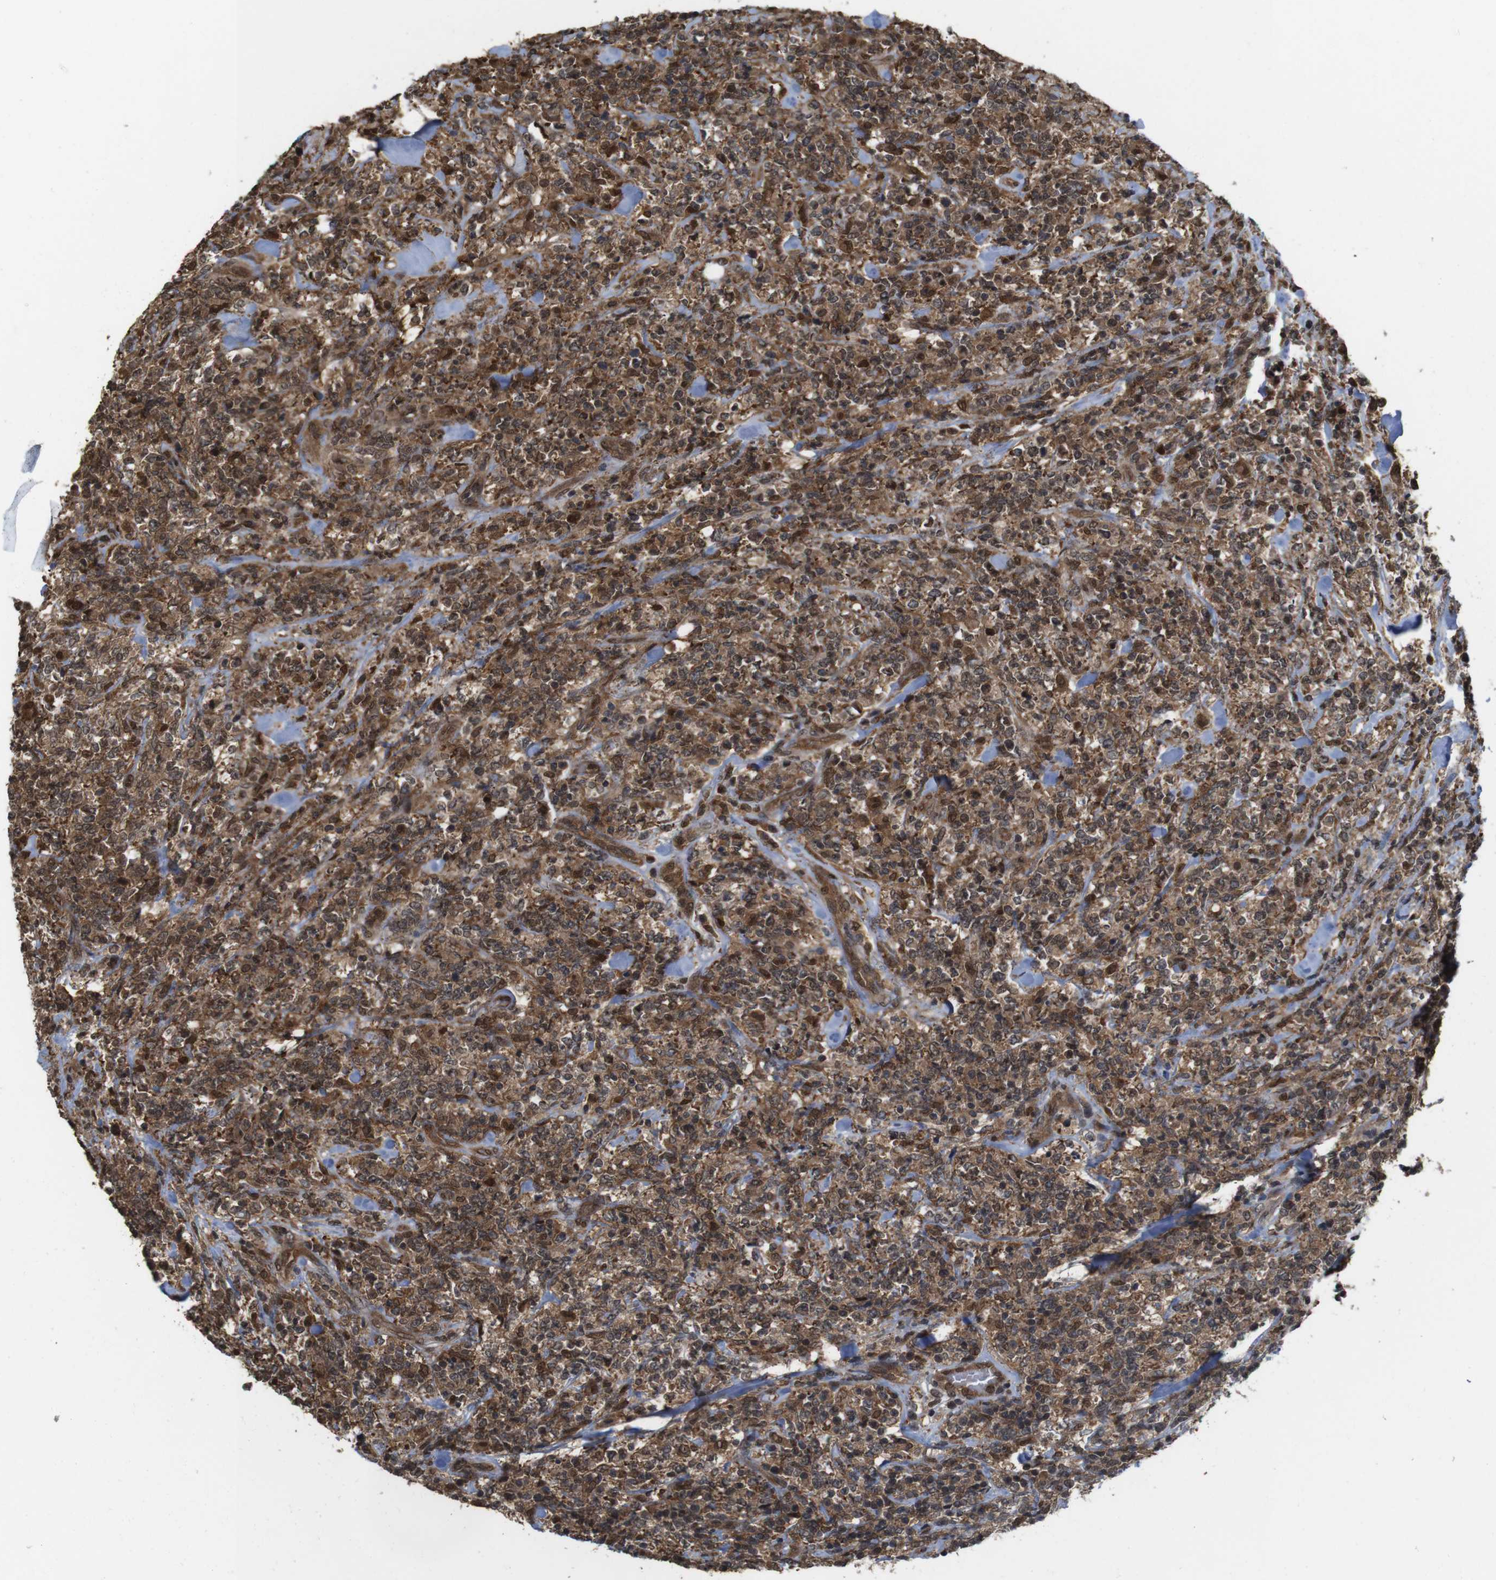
{"staining": {"intensity": "moderate", "quantity": ">75%", "location": "cytoplasmic/membranous,nuclear"}, "tissue": "lymphoma", "cell_type": "Tumor cells", "image_type": "cancer", "snomed": [{"axis": "morphology", "description": "Malignant lymphoma, non-Hodgkin's type, High grade"}, {"axis": "topography", "description": "Soft tissue"}], "caption": "Tumor cells demonstrate moderate cytoplasmic/membranous and nuclear expression in about >75% of cells in lymphoma.", "gene": "YWHAG", "patient": {"sex": "male", "age": 18}}